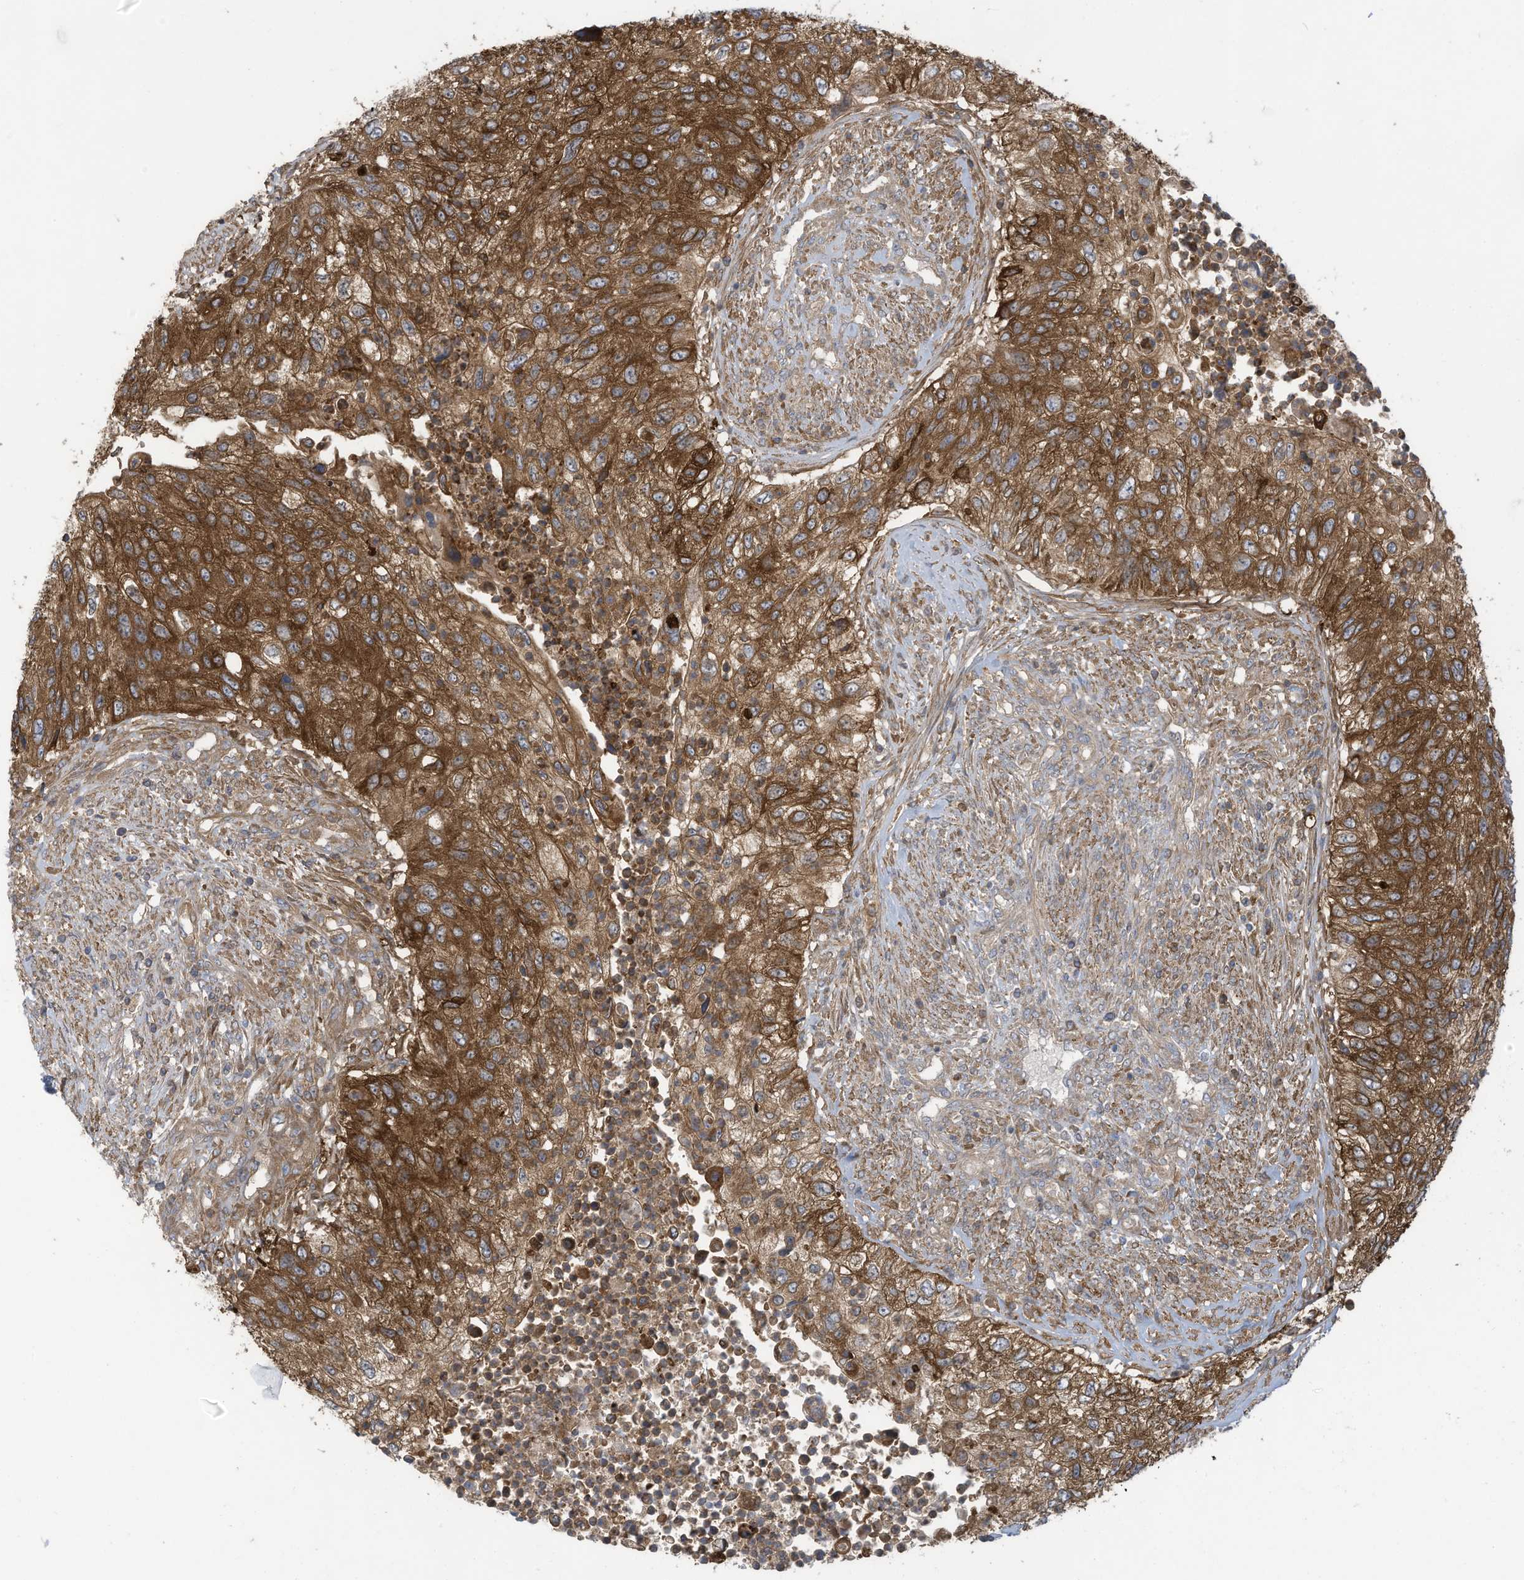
{"staining": {"intensity": "strong", "quantity": ">75%", "location": "cytoplasmic/membranous"}, "tissue": "urothelial cancer", "cell_type": "Tumor cells", "image_type": "cancer", "snomed": [{"axis": "morphology", "description": "Urothelial carcinoma, High grade"}, {"axis": "topography", "description": "Urinary bladder"}], "caption": "A high amount of strong cytoplasmic/membranous expression is appreciated in approximately >75% of tumor cells in high-grade urothelial carcinoma tissue.", "gene": "ADI1", "patient": {"sex": "female", "age": 60}}